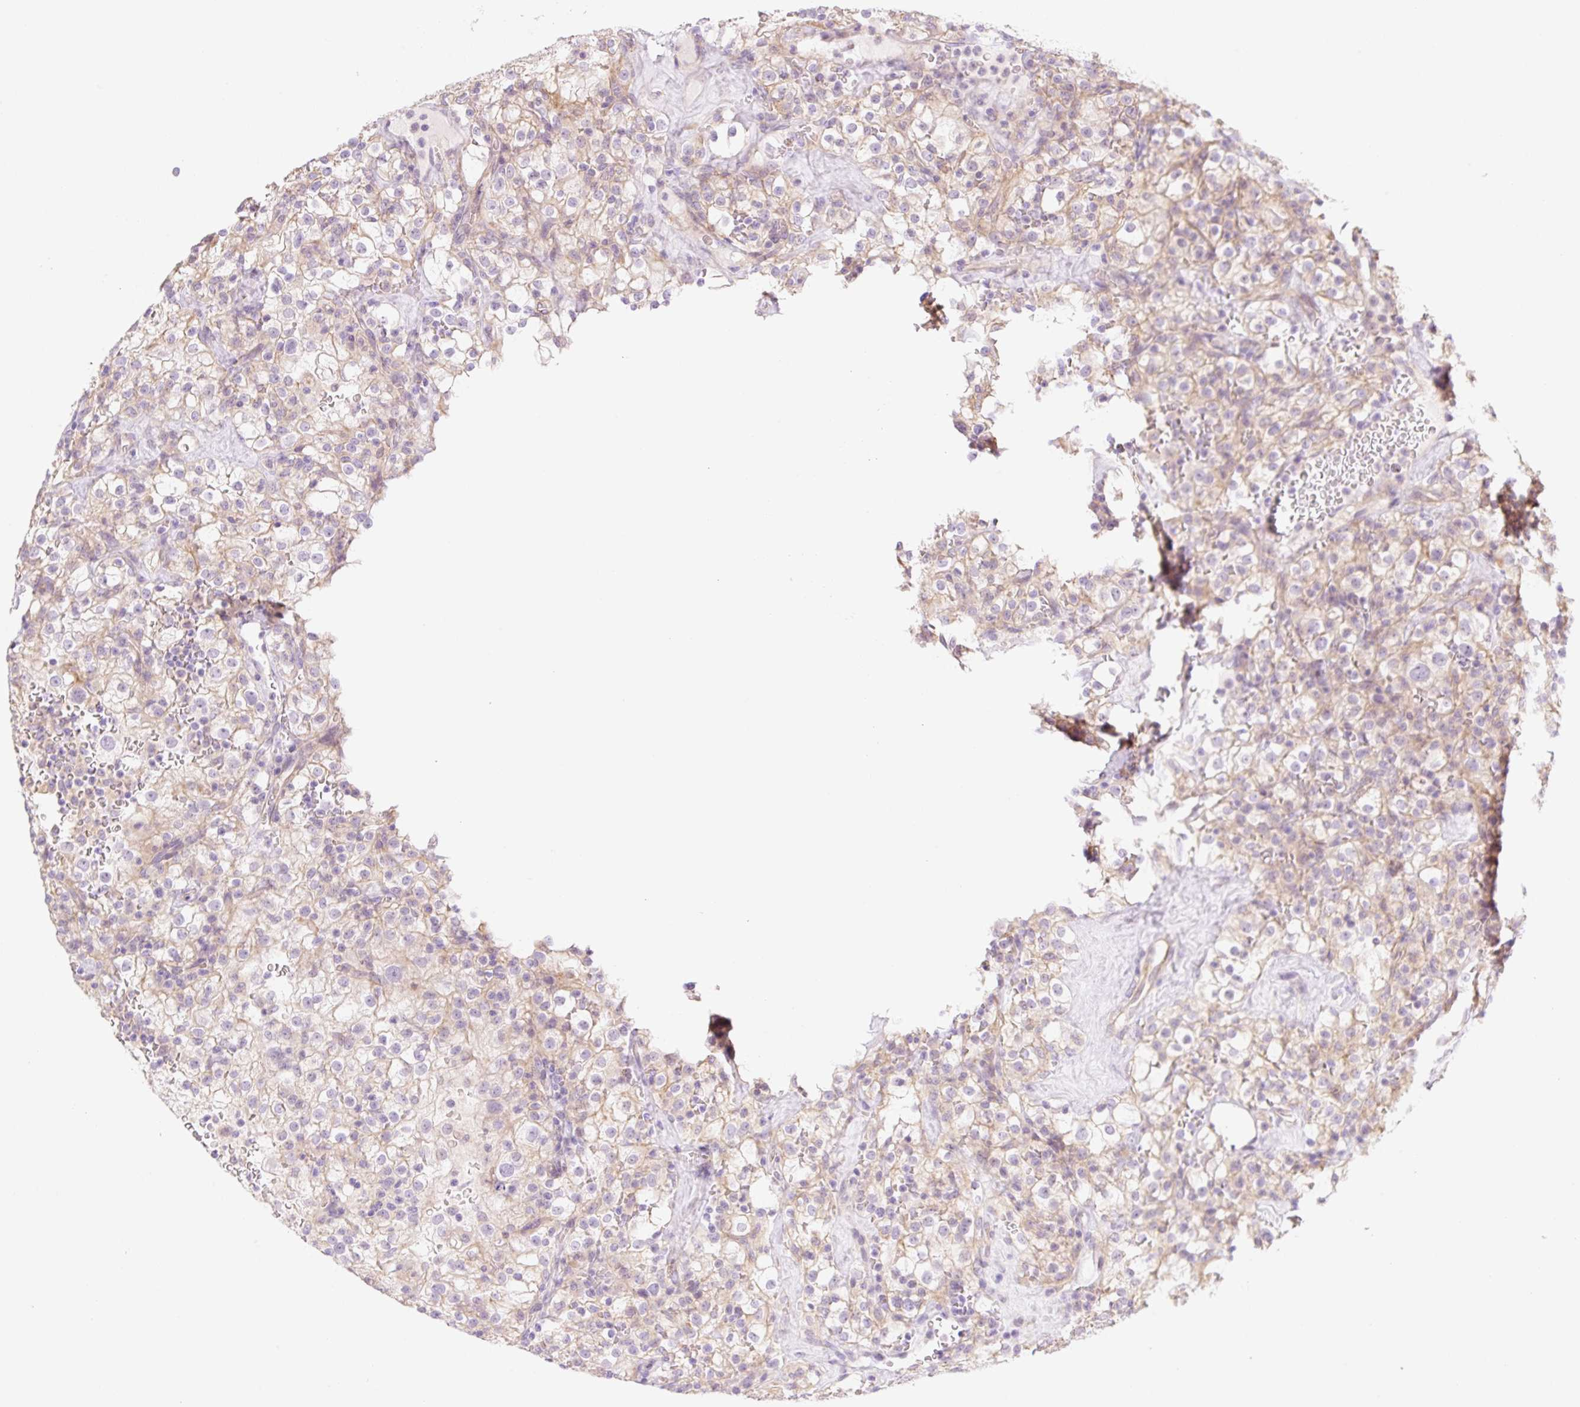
{"staining": {"intensity": "weak", "quantity": "<25%", "location": "cytoplasmic/membranous"}, "tissue": "renal cancer", "cell_type": "Tumor cells", "image_type": "cancer", "snomed": [{"axis": "morphology", "description": "Adenocarcinoma, NOS"}, {"axis": "topography", "description": "Kidney"}], "caption": "There is no significant positivity in tumor cells of adenocarcinoma (renal).", "gene": "NLRP5", "patient": {"sex": "female", "age": 74}}